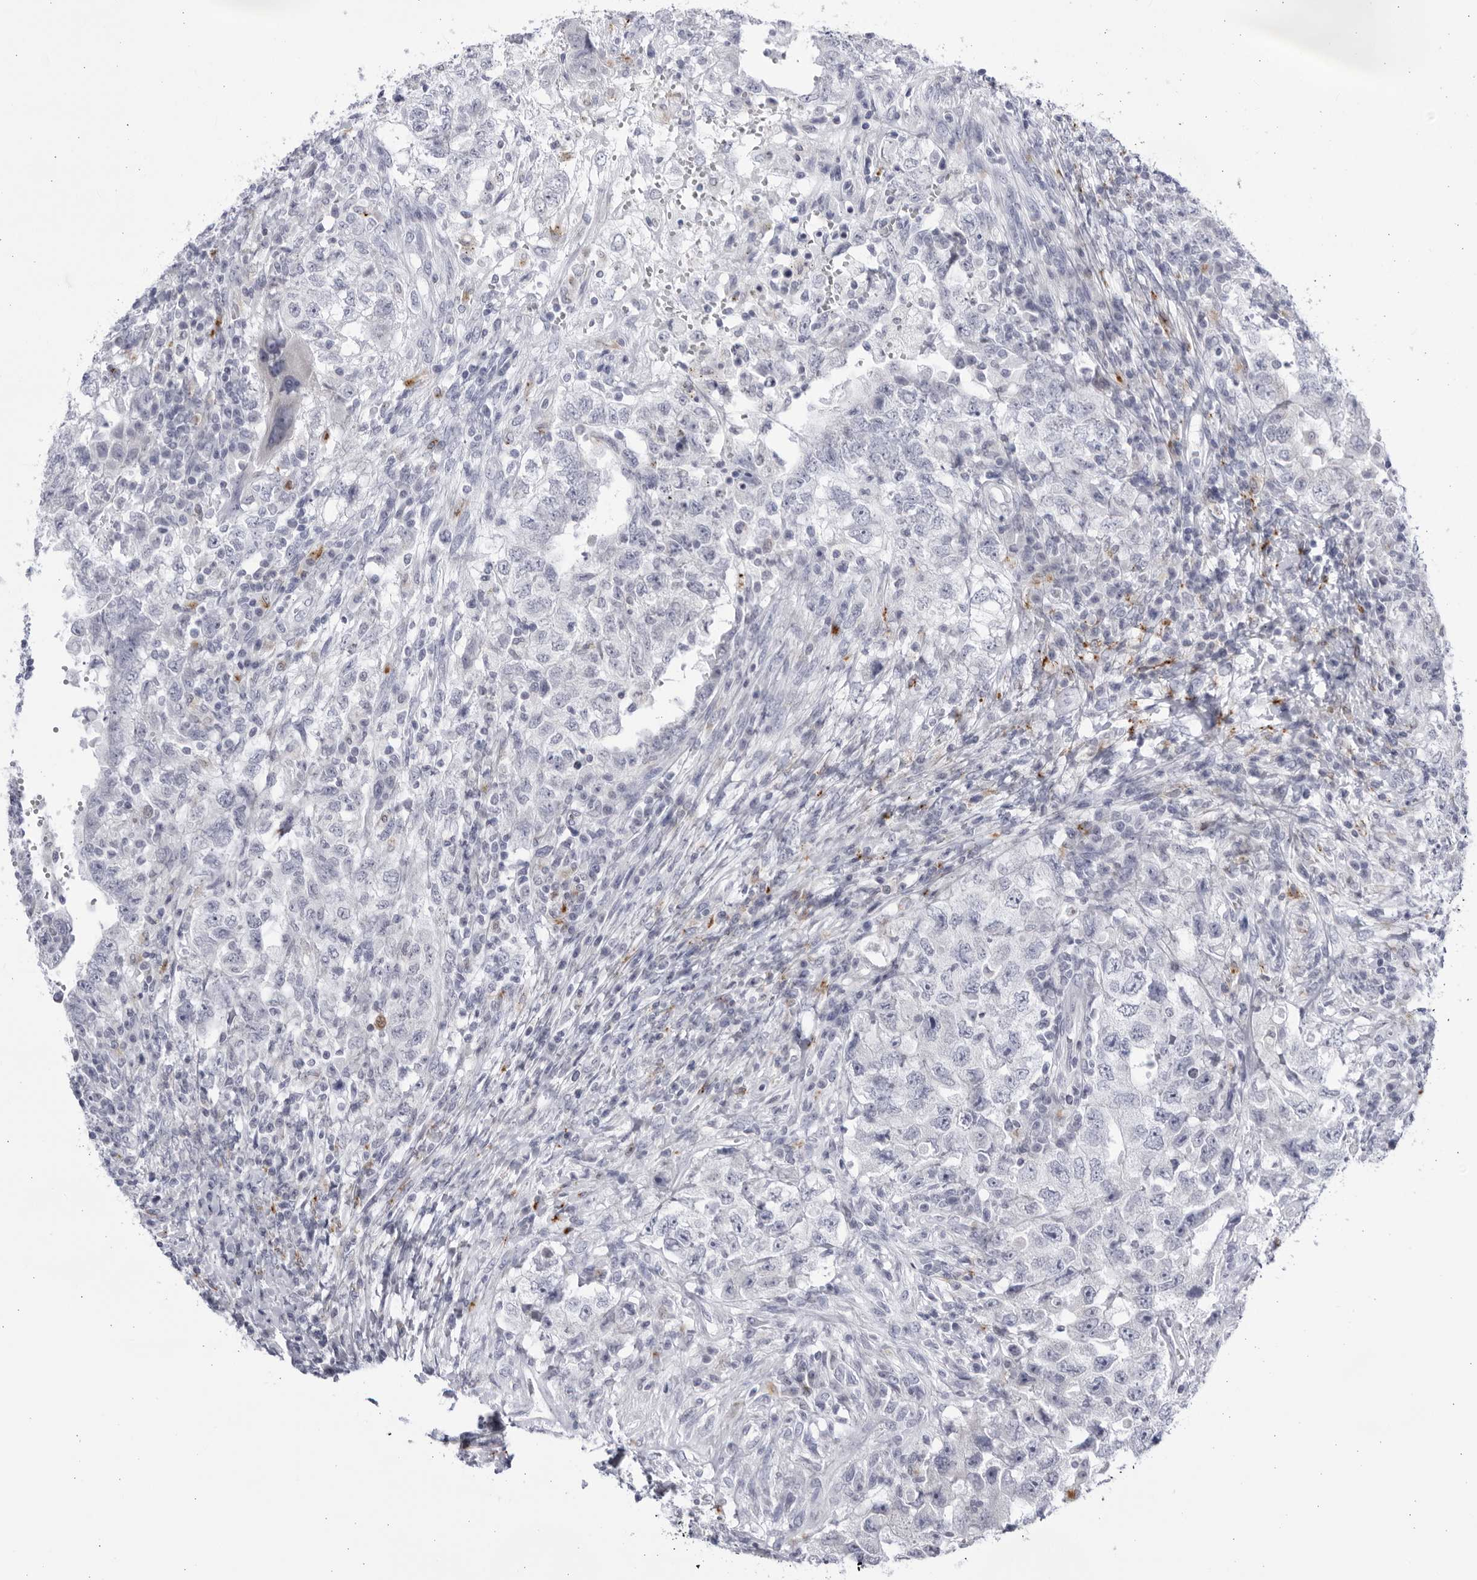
{"staining": {"intensity": "negative", "quantity": "none", "location": "none"}, "tissue": "testis cancer", "cell_type": "Tumor cells", "image_type": "cancer", "snomed": [{"axis": "morphology", "description": "Carcinoma, Embryonal, NOS"}, {"axis": "topography", "description": "Testis"}], "caption": "A micrograph of human testis embryonal carcinoma is negative for staining in tumor cells.", "gene": "CCDC181", "patient": {"sex": "male", "age": 26}}